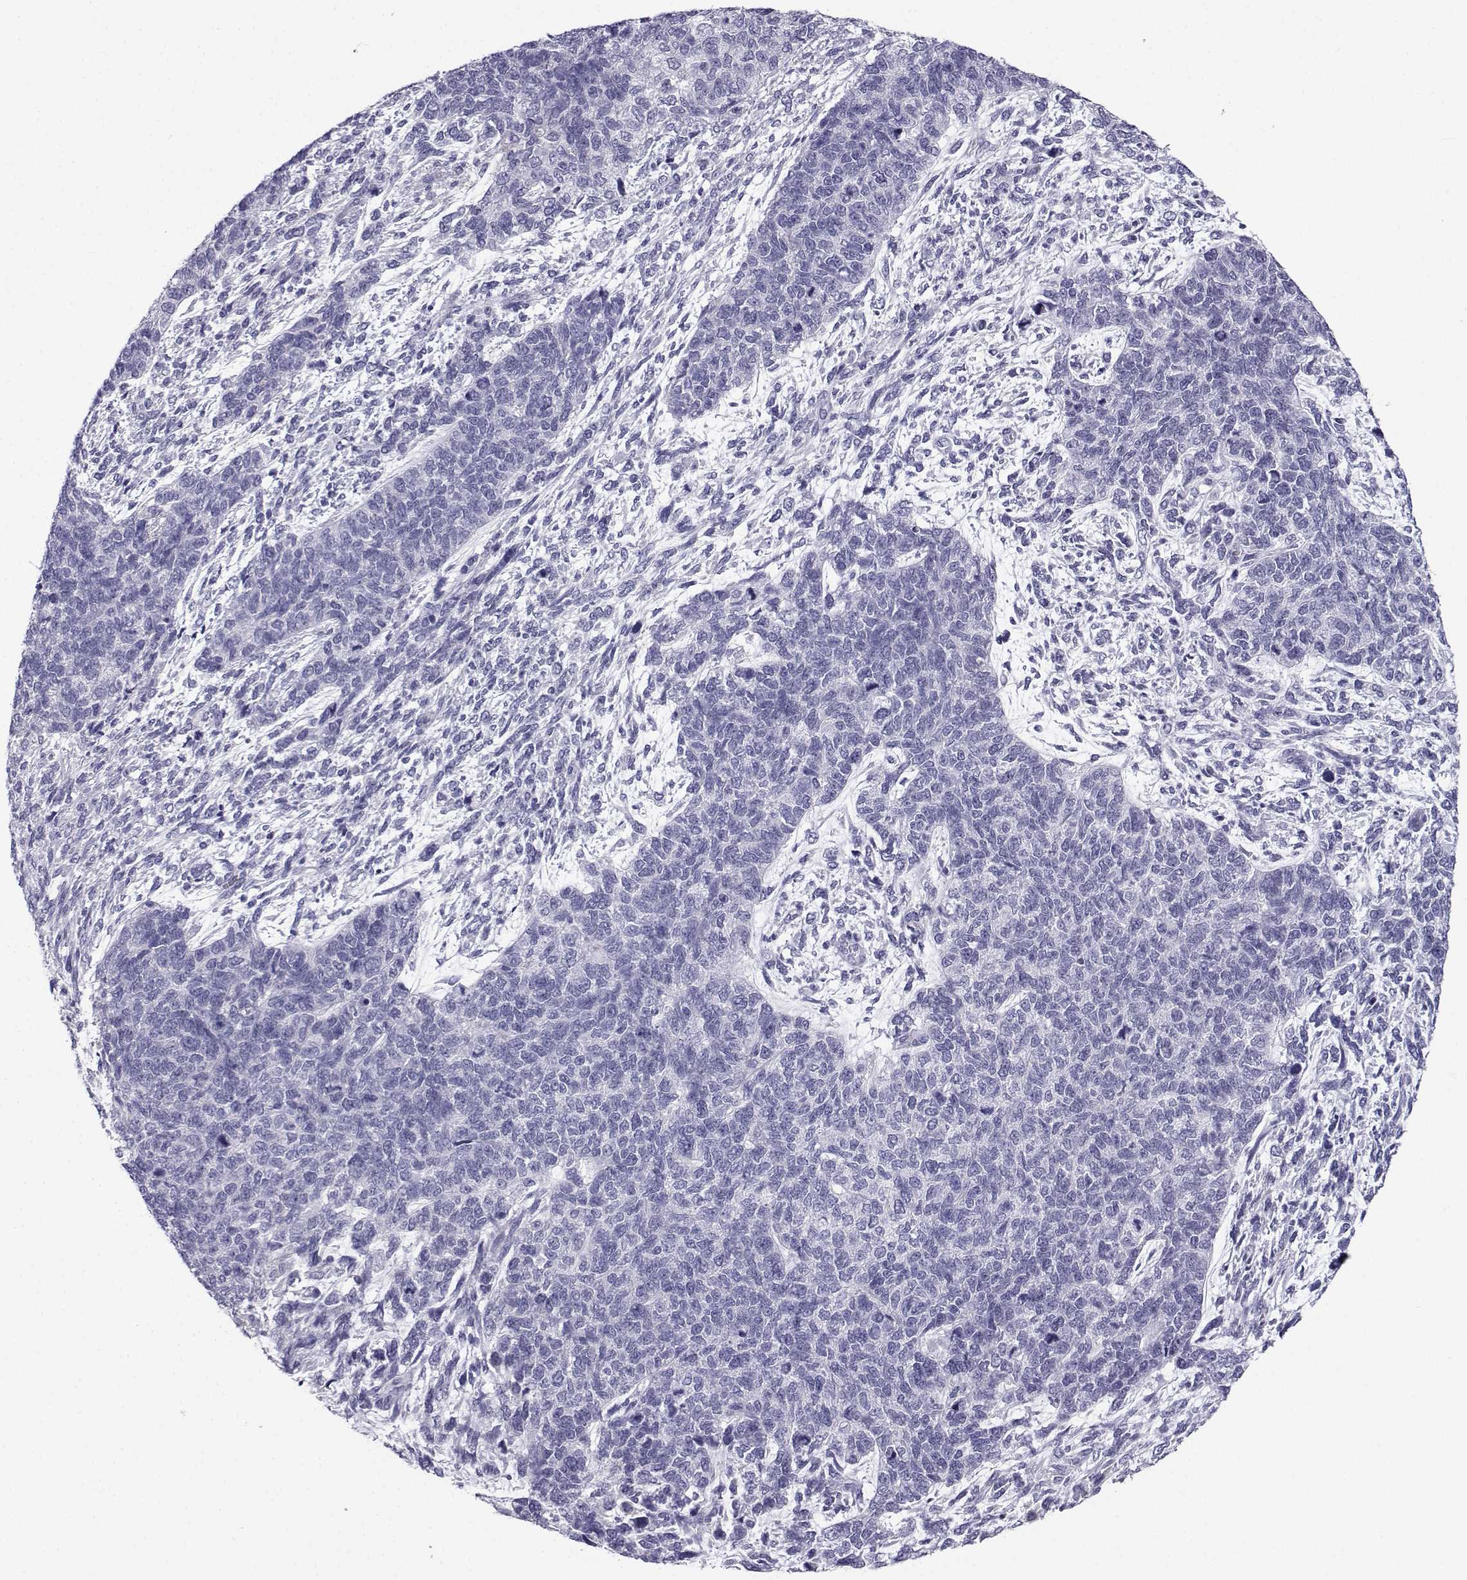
{"staining": {"intensity": "negative", "quantity": "none", "location": "none"}, "tissue": "cervical cancer", "cell_type": "Tumor cells", "image_type": "cancer", "snomed": [{"axis": "morphology", "description": "Squamous cell carcinoma, NOS"}, {"axis": "topography", "description": "Cervix"}], "caption": "A high-resolution micrograph shows immunohistochemistry staining of squamous cell carcinoma (cervical), which displays no significant expression in tumor cells. Brightfield microscopy of immunohistochemistry stained with DAB (3,3'-diaminobenzidine) (brown) and hematoxylin (blue), captured at high magnification.", "gene": "PCSK1N", "patient": {"sex": "female", "age": 63}}